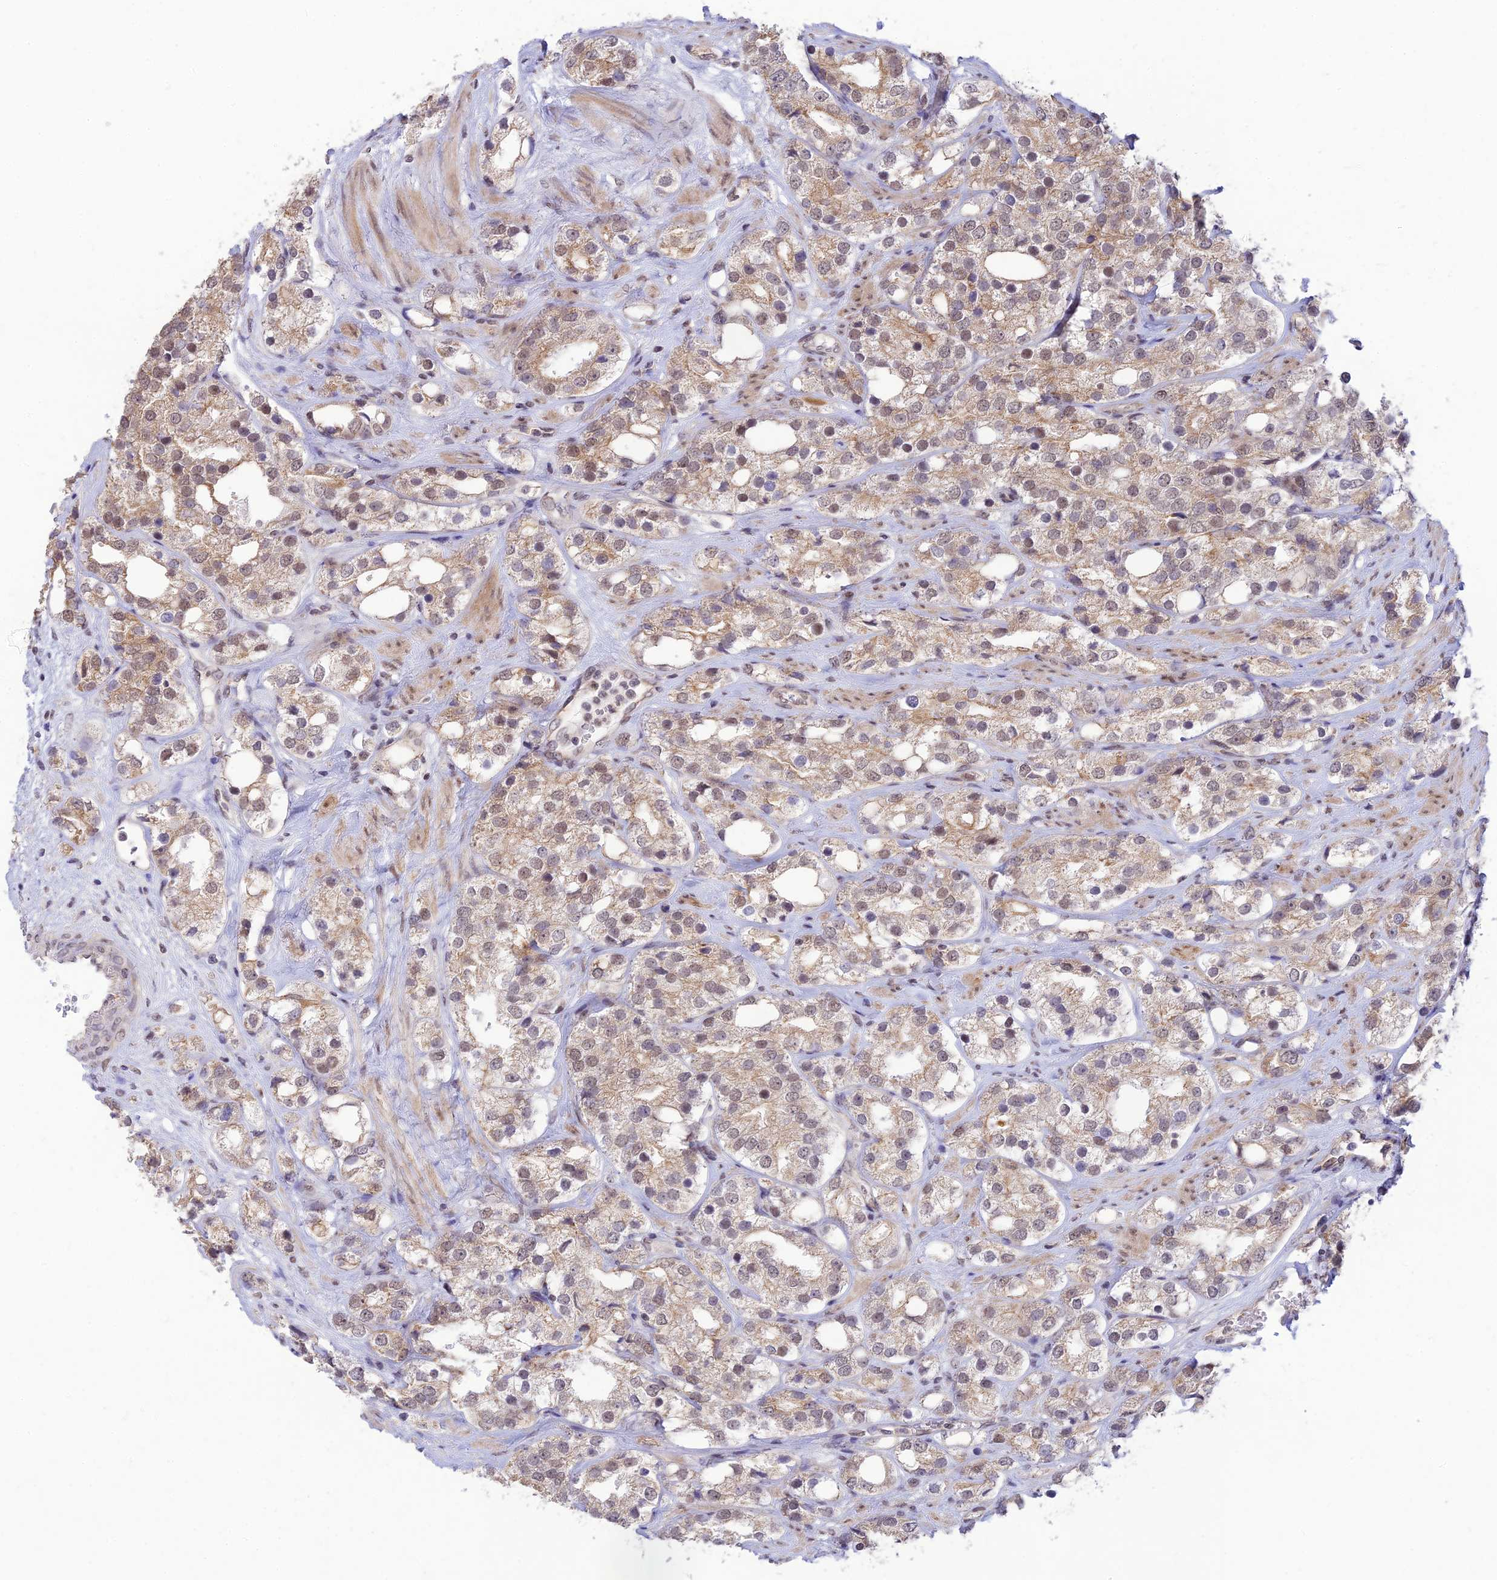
{"staining": {"intensity": "weak", "quantity": ">75%", "location": "cytoplasmic/membranous,nuclear"}, "tissue": "prostate cancer", "cell_type": "Tumor cells", "image_type": "cancer", "snomed": [{"axis": "morphology", "description": "Adenocarcinoma, NOS"}, {"axis": "topography", "description": "Prostate"}], "caption": "IHC (DAB) staining of human prostate cancer (adenocarcinoma) exhibits weak cytoplasmic/membranous and nuclear protein expression in about >75% of tumor cells.", "gene": "MICOS13", "patient": {"sex": "male", "age": 79}}